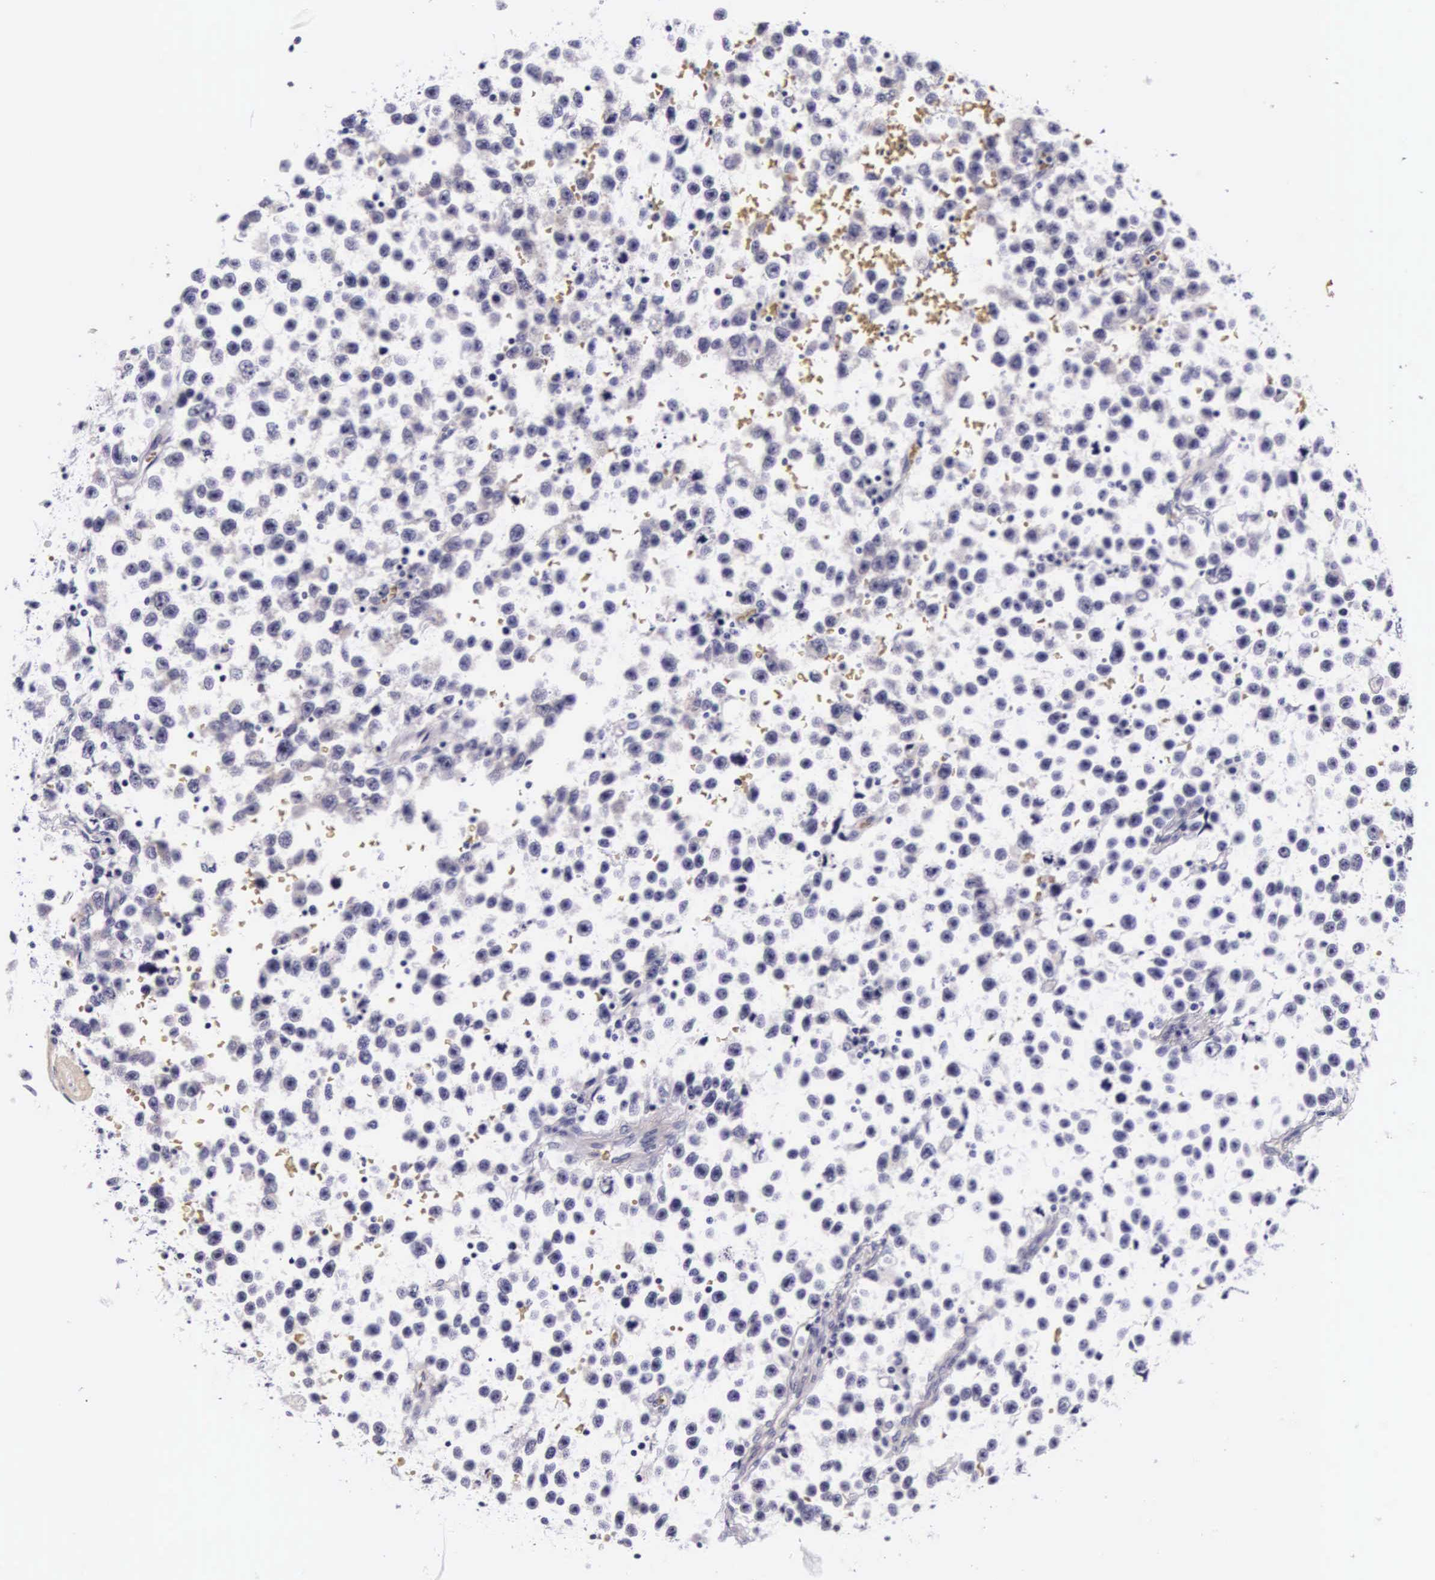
{"staining": {"intensity": "negative", "quantity": "none", "location": "none"}, "tissue": "testis cancer", "cell_type": "Tumor cells", "image_type": "cancer", "snomed": [{"axis": "morphology", "description": "Seminoma, NOS"}, {"axis": "topography", "description": "Testis"}], "caption": "Tumor cells are negative for protein expression in human testis cancer (seminoma).", "gene": "PHETA2", "patient": {"sex": "male", "age": 33}}